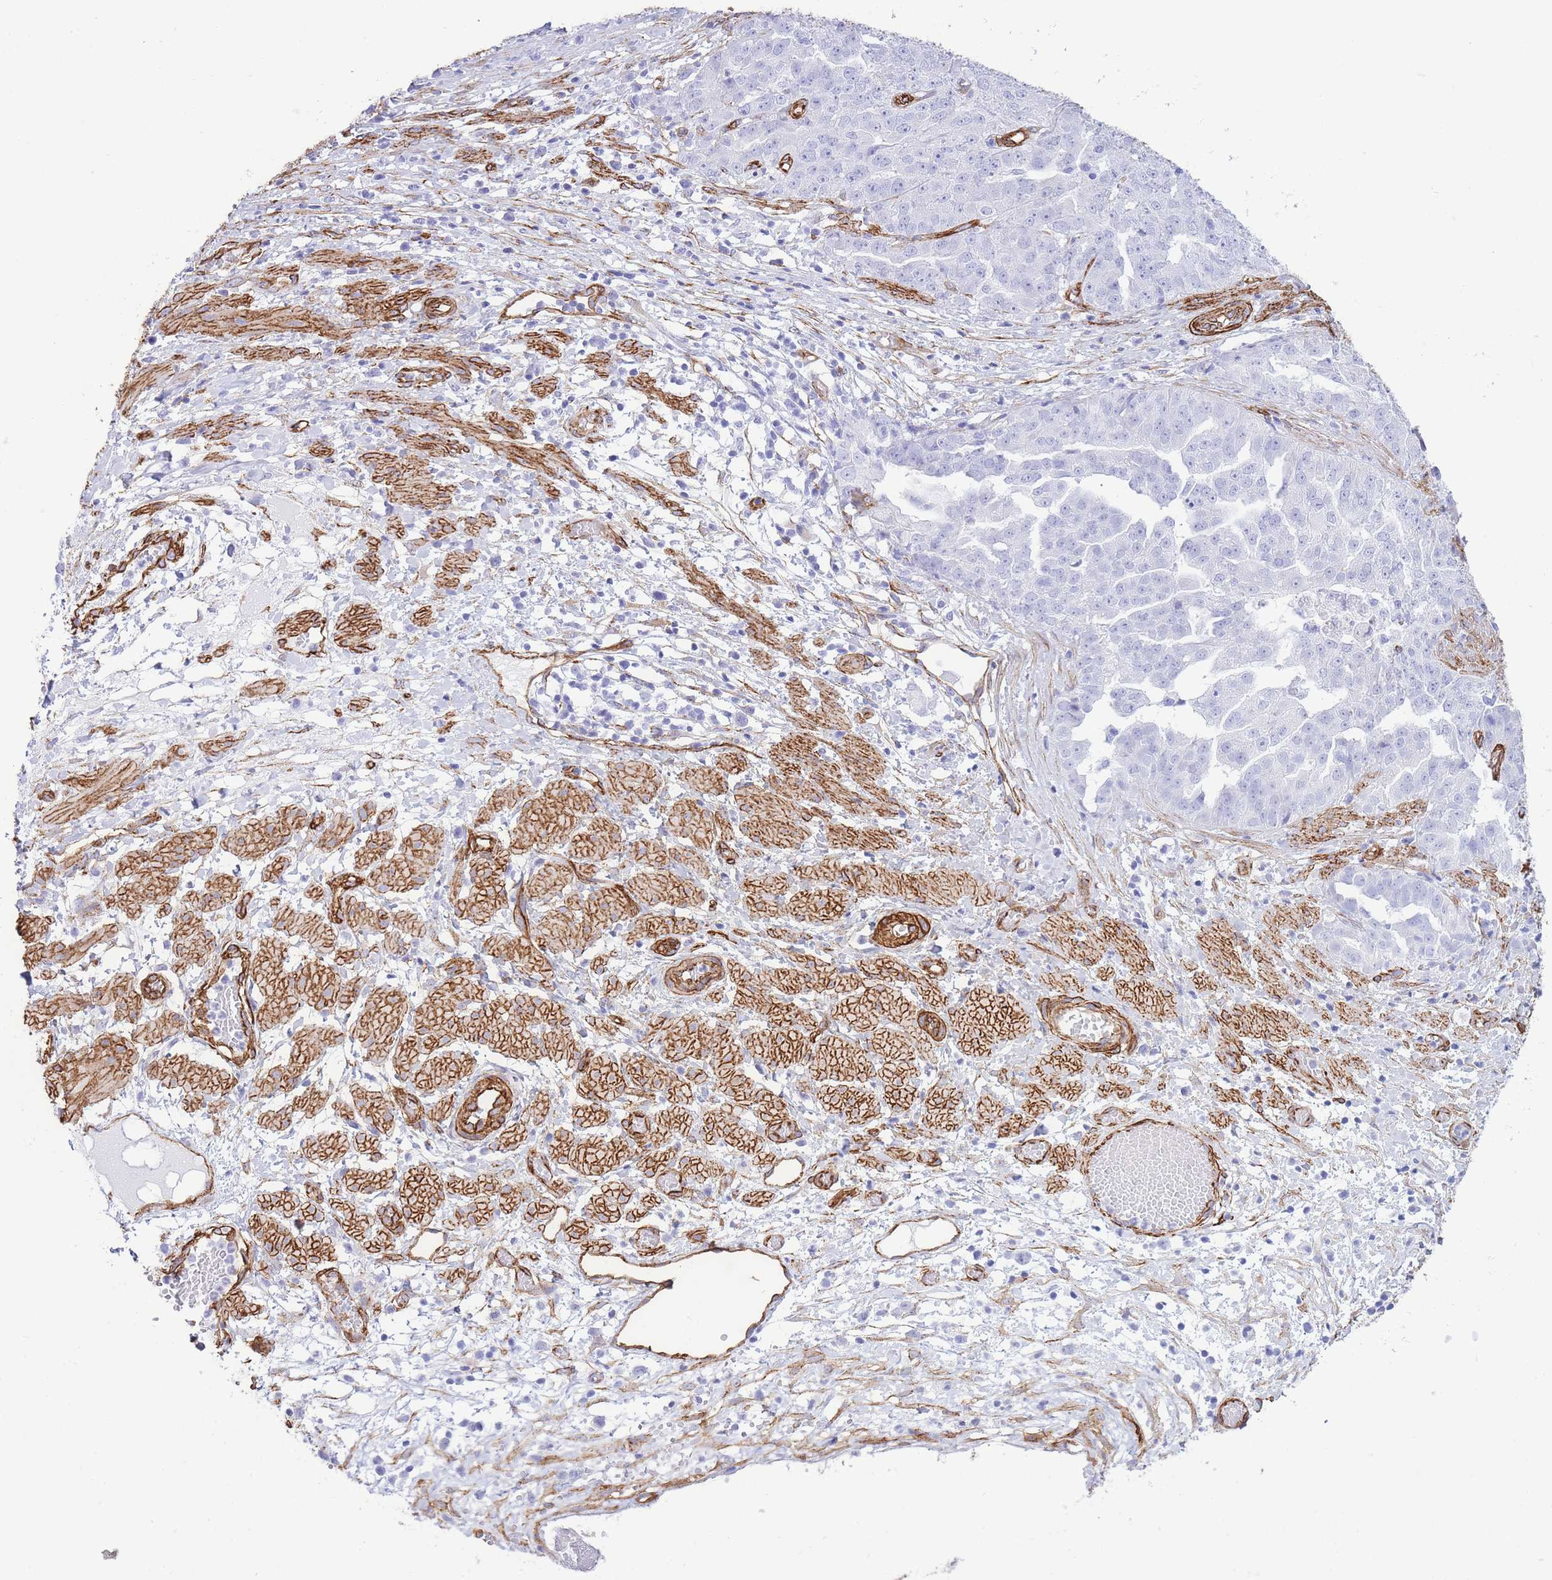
{"staining": {"intensity": "negative", "quantity": "none", "location": "none"}, "tissue": "ovarian cancer", "cell_type": "Tumor cells", "image_type": "cancer", "snomed": [{"axis": "morphology", "description": "Cystadenocarcinoma, serous, NOS"}, {"axis": "topography", "description": "Ovary"}], "caption": "Immunohistochemistry of human ovarian cancer (serous cystadenocarcinoma) displays no positivity in tumor cells.", "gene": "CAVIN1", "patient": {"sex": "female", "age": 58}}